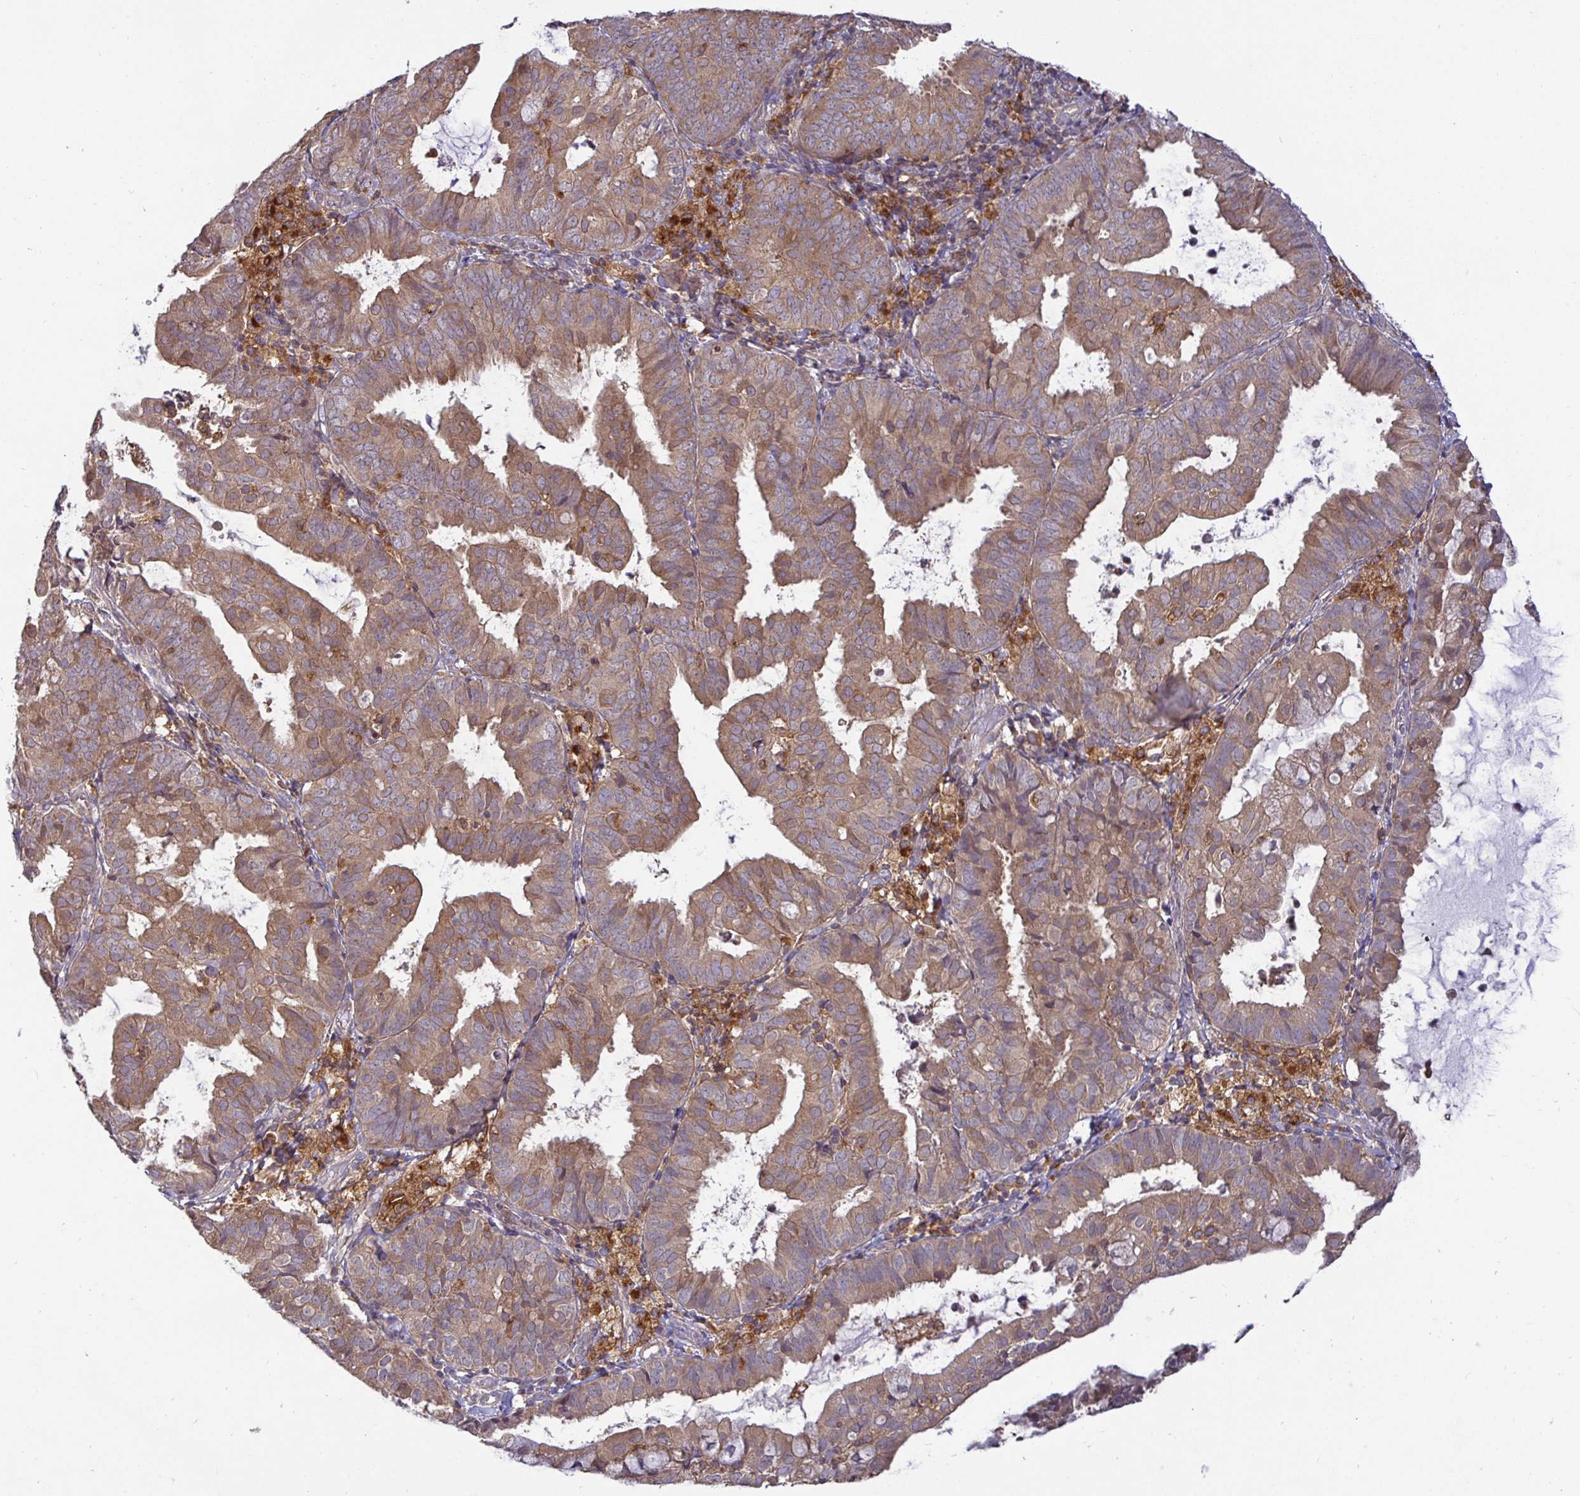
{"staining": {"intensity": "moderate", "quantity": ">75%", "location": "cytoplasmic/membranous"}, "tissue": "endometrial cancer", "cell_type": "Tumor cells", "image_type": "cancer", "snomed": [{"axis": "morphology", "description": "Adenocarcinoma, NOS"}, {"axis": "topography", "description": "Endometrium"}], "caption": "The micrograph demonstrates immunohistochemical staining of endometrial cancer. There is moderate cytoplasmic/membranous expression is appreciated in approximately >75% of tumor cells.", "gene": "ATP6V1F", "patient": {"sex": "female", "age": 80}}